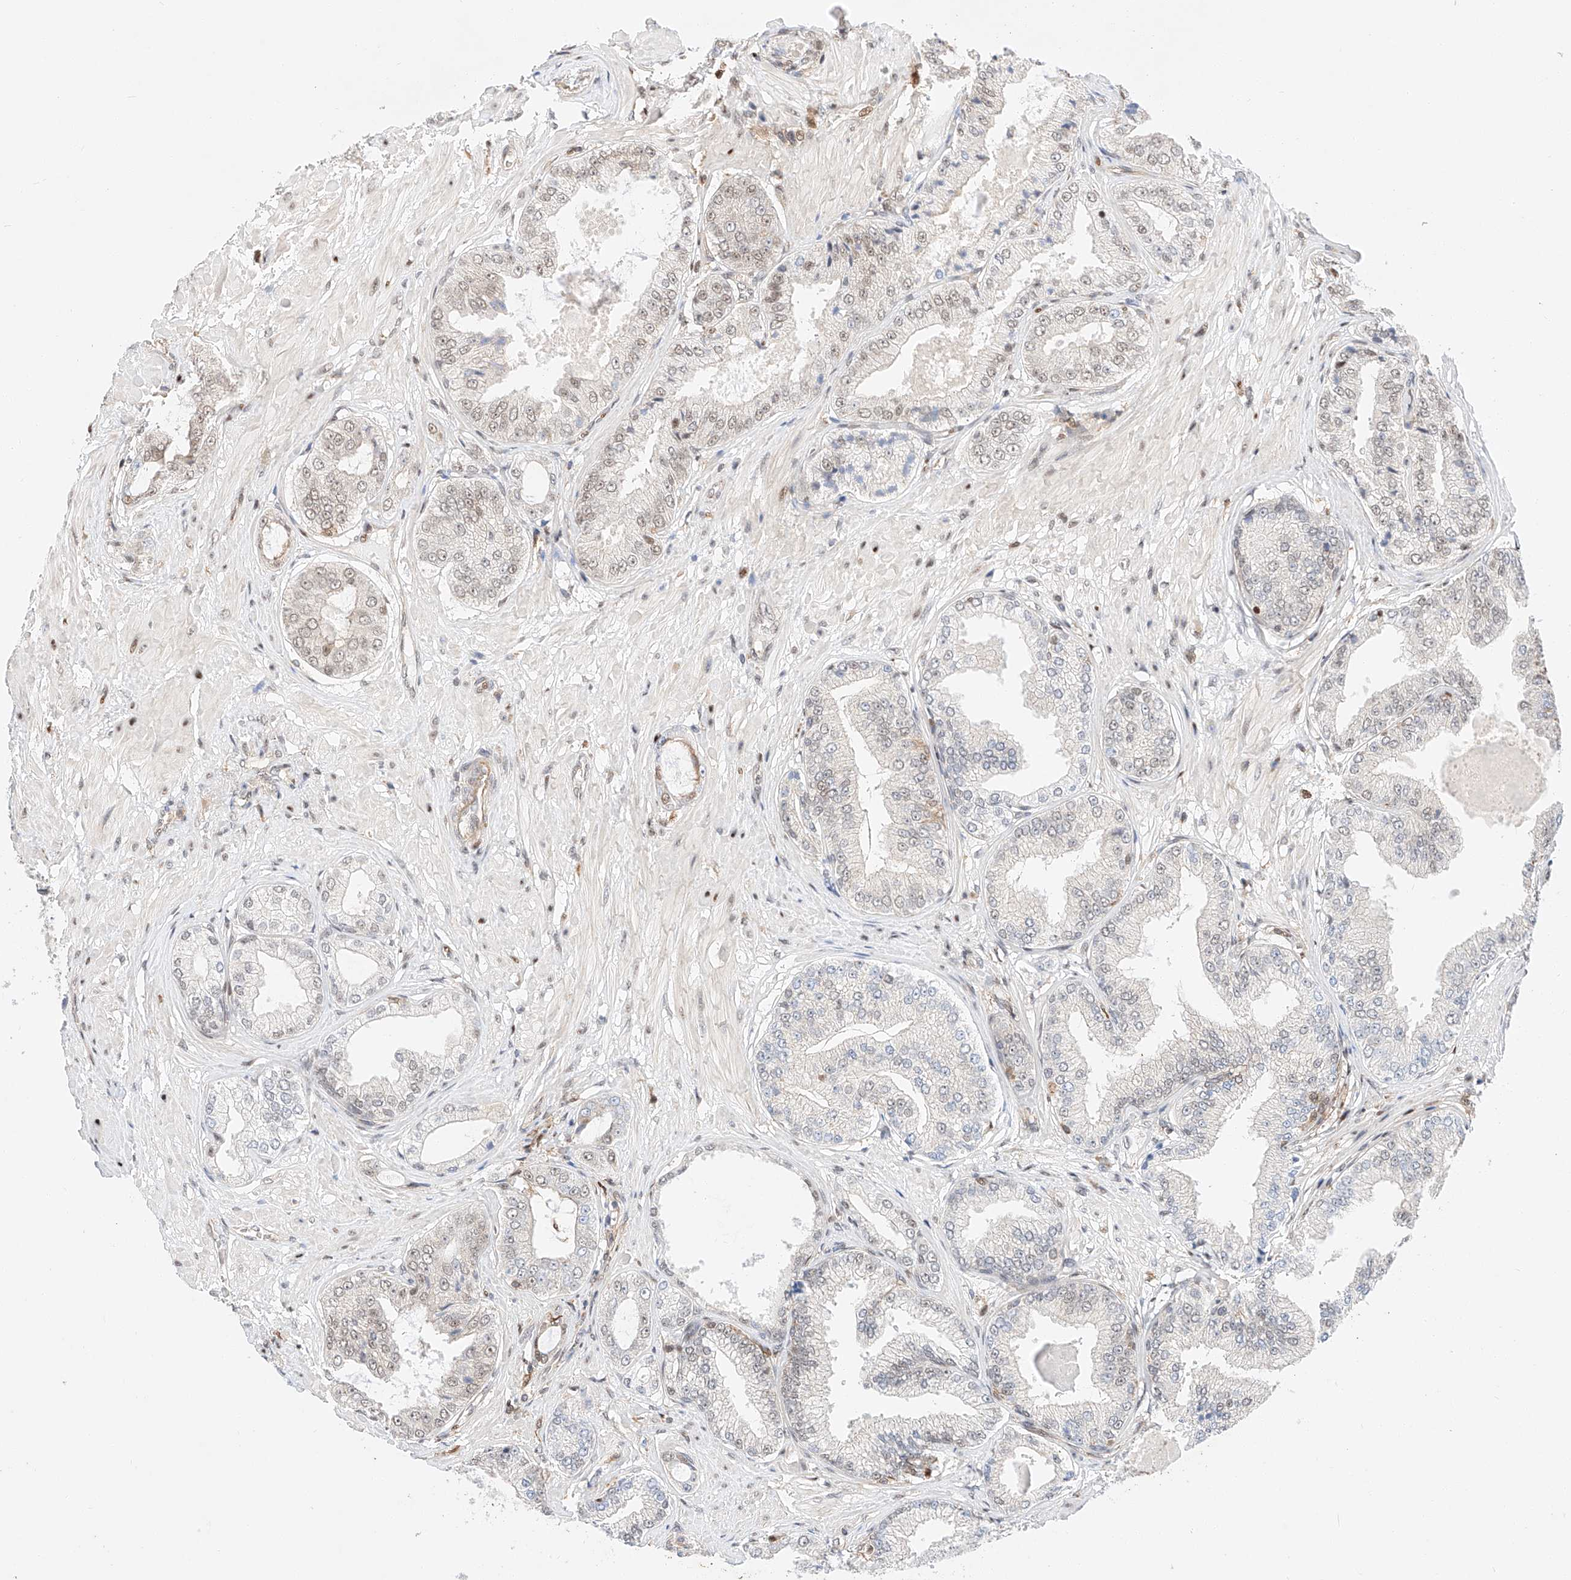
{"staining": {"intensity": "weak", "quantity": "<25%", "location": "nuclear"}, "tissue": "prostate cancer", "cell_type": "Tumor cells", "image_type": "cancer", "snomed": [{"axis": "morphology", "description": "Adenocarcinoma, Low grade"}, {"axis": "topography", "description": "Prostate"}], "caption": "High magnification brightfield microscopy of prostate low-grade adenocarcinoma stained with DAB (3,3'-diaminobenzidine) (brown) and counterstained with hematoxylin (blue): tumor cells show no significant positivity.", "gene": "HDAC9", "patient": {"sex": "male", "age": 63}}